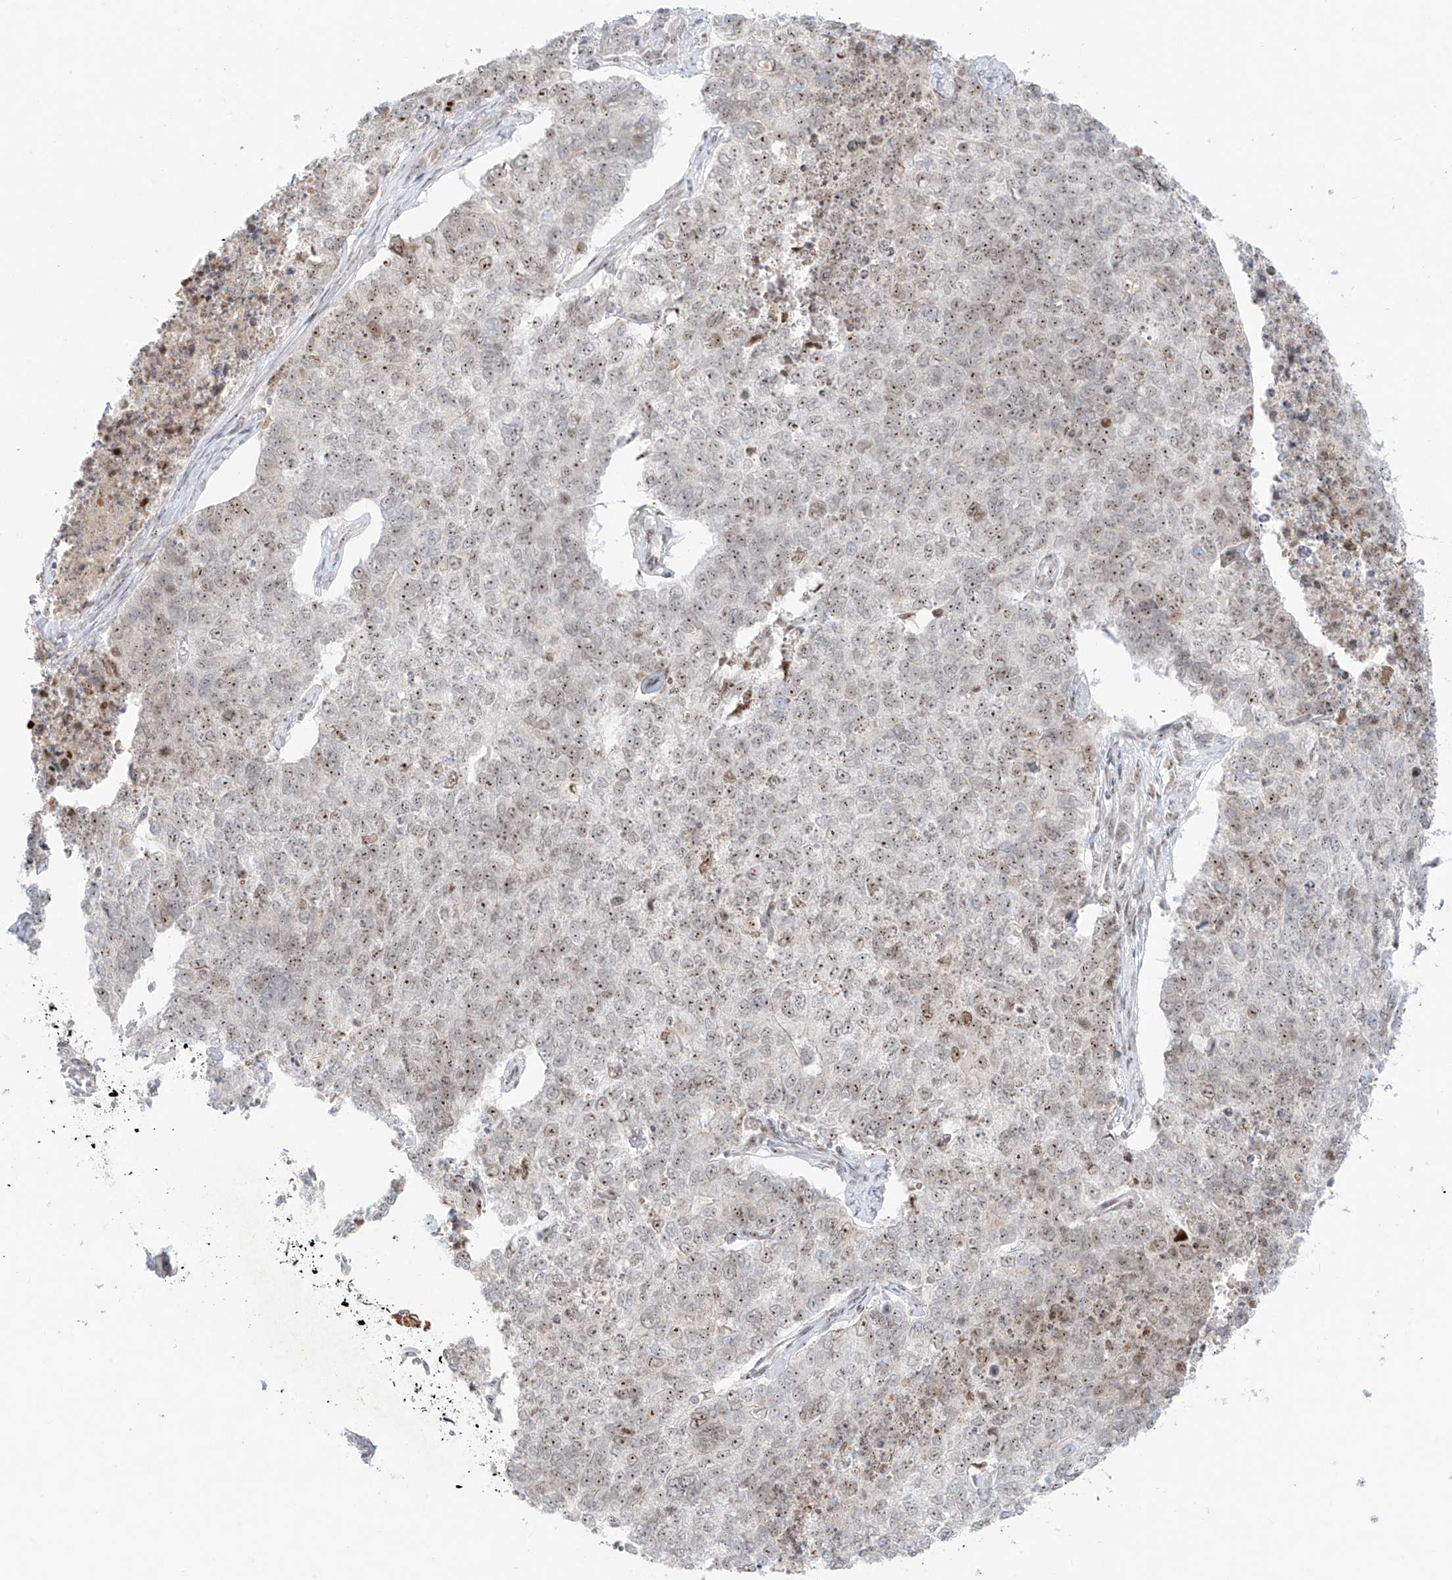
{"staining": {"intensity": "moderate", "quantity": ">75%", "location": "nuclear"}, "tissue": "cervical cancer", "cell_type": "Tumor cells", "image_type": "cancer", "snomed": [{"axis": "morphology", "description": "Squamous cell carcinoma, NOS"}, {"axis": "topography", "description": "Cervix"}], "caption": "This photomicrograph shows immunohistochemistry staining of cervical squamous cell carcinoma, with medium moderate nuclear expression in about >75% of tumor cells.", "gene": "ZNF512", "patient": {"sex": "female", "age": 63}}